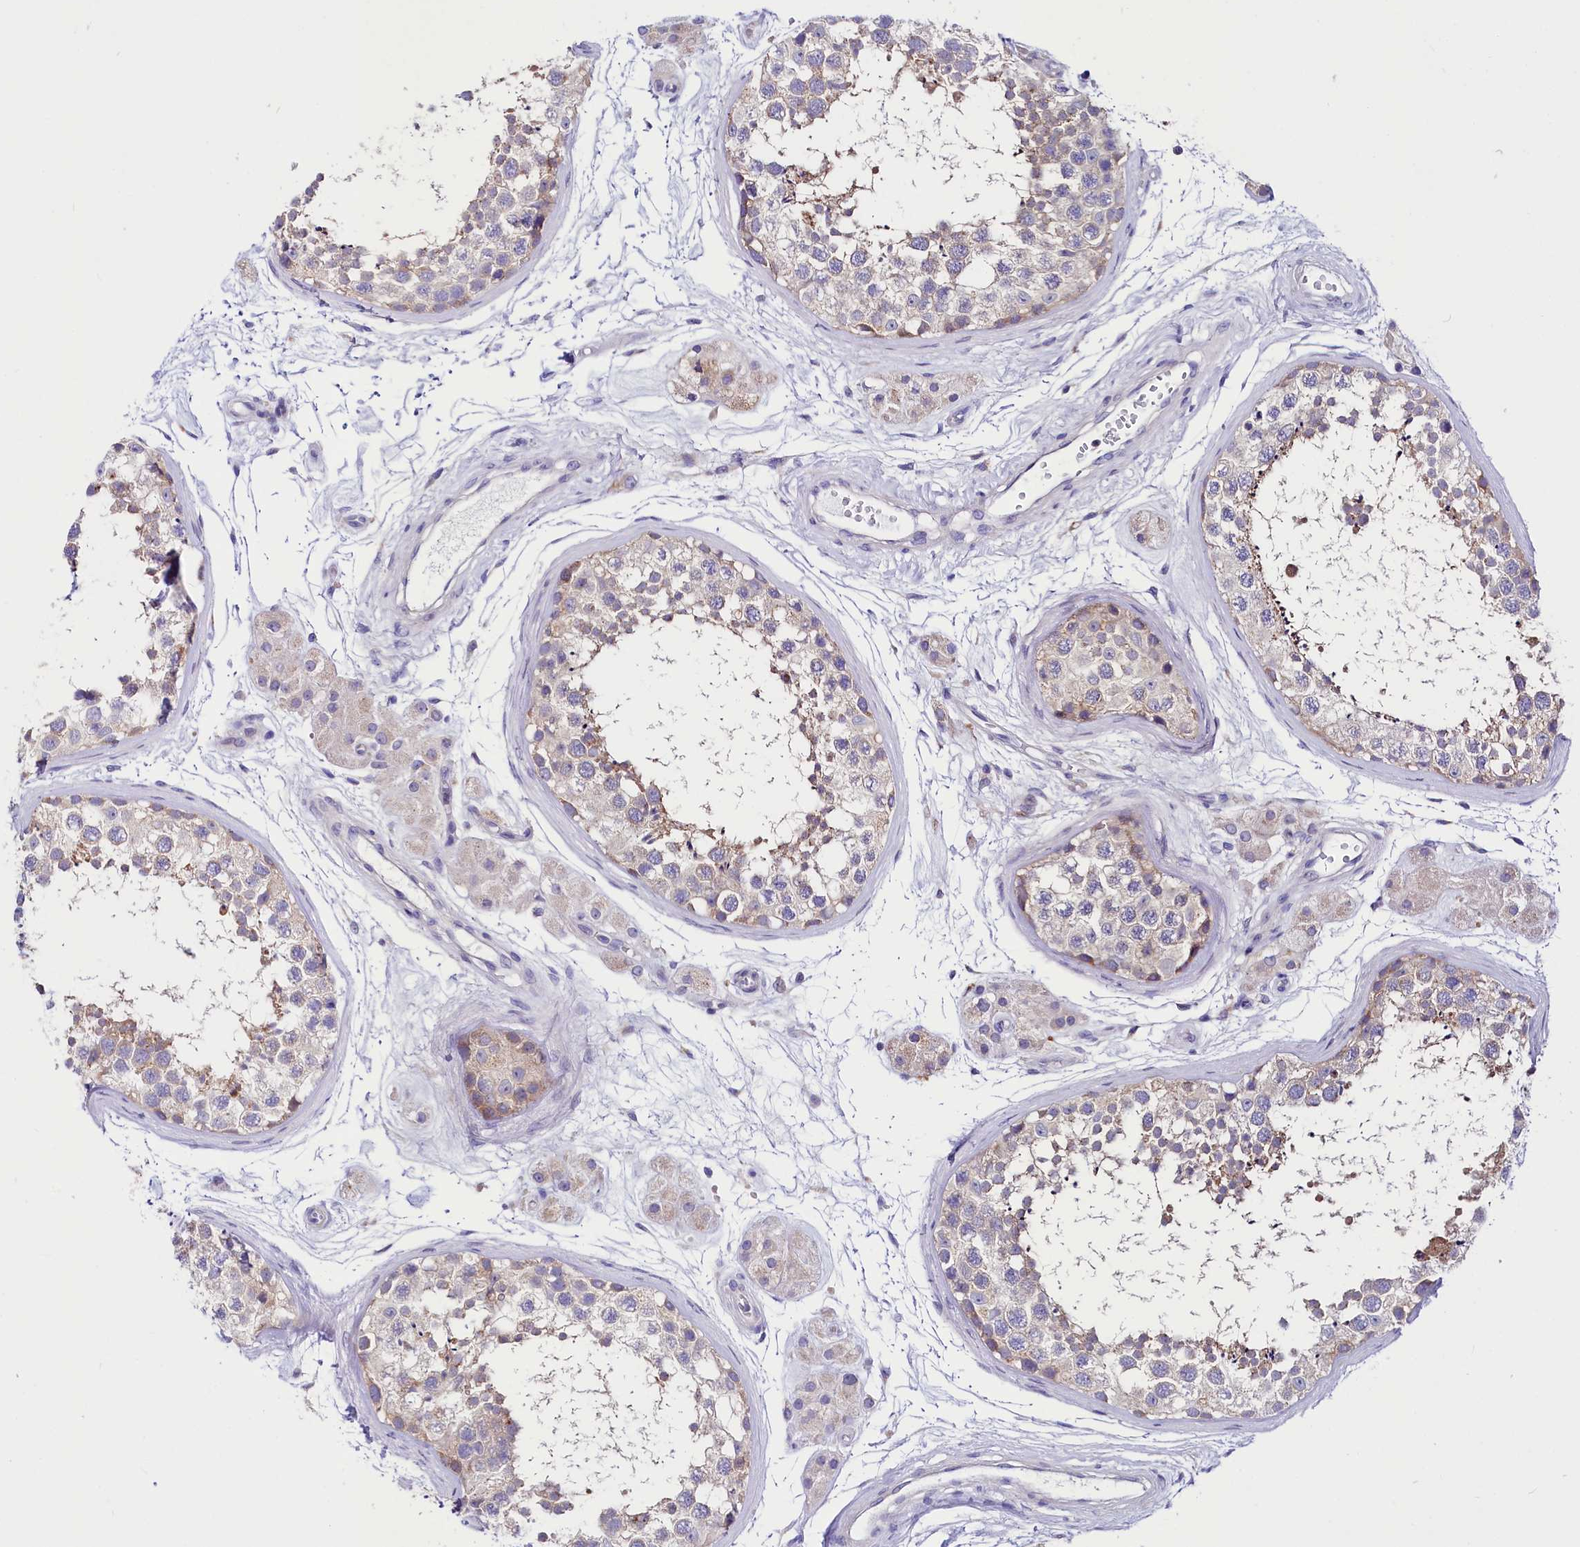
{"staining": {"intensity": "moderate", "quantity": "<25%", "location": "cytoplasmic/membranous"}, "tissue": "testis", "cell_type": "Cells in seminiferous ducts", "image_type": "normal", "snomed": [{"axis": "morphology", "description": "Normal tissue, NOS"}, {"axis": "topography", "description": "Testis"}], "caption": "Protein staining exhibits moderate cytoplasmic/membranous positivity in approximately <25% of cells in seminiferous ducts in normal testis.", "gene": "ABHD5", "patient": {"sex": "male", "age": 56}}